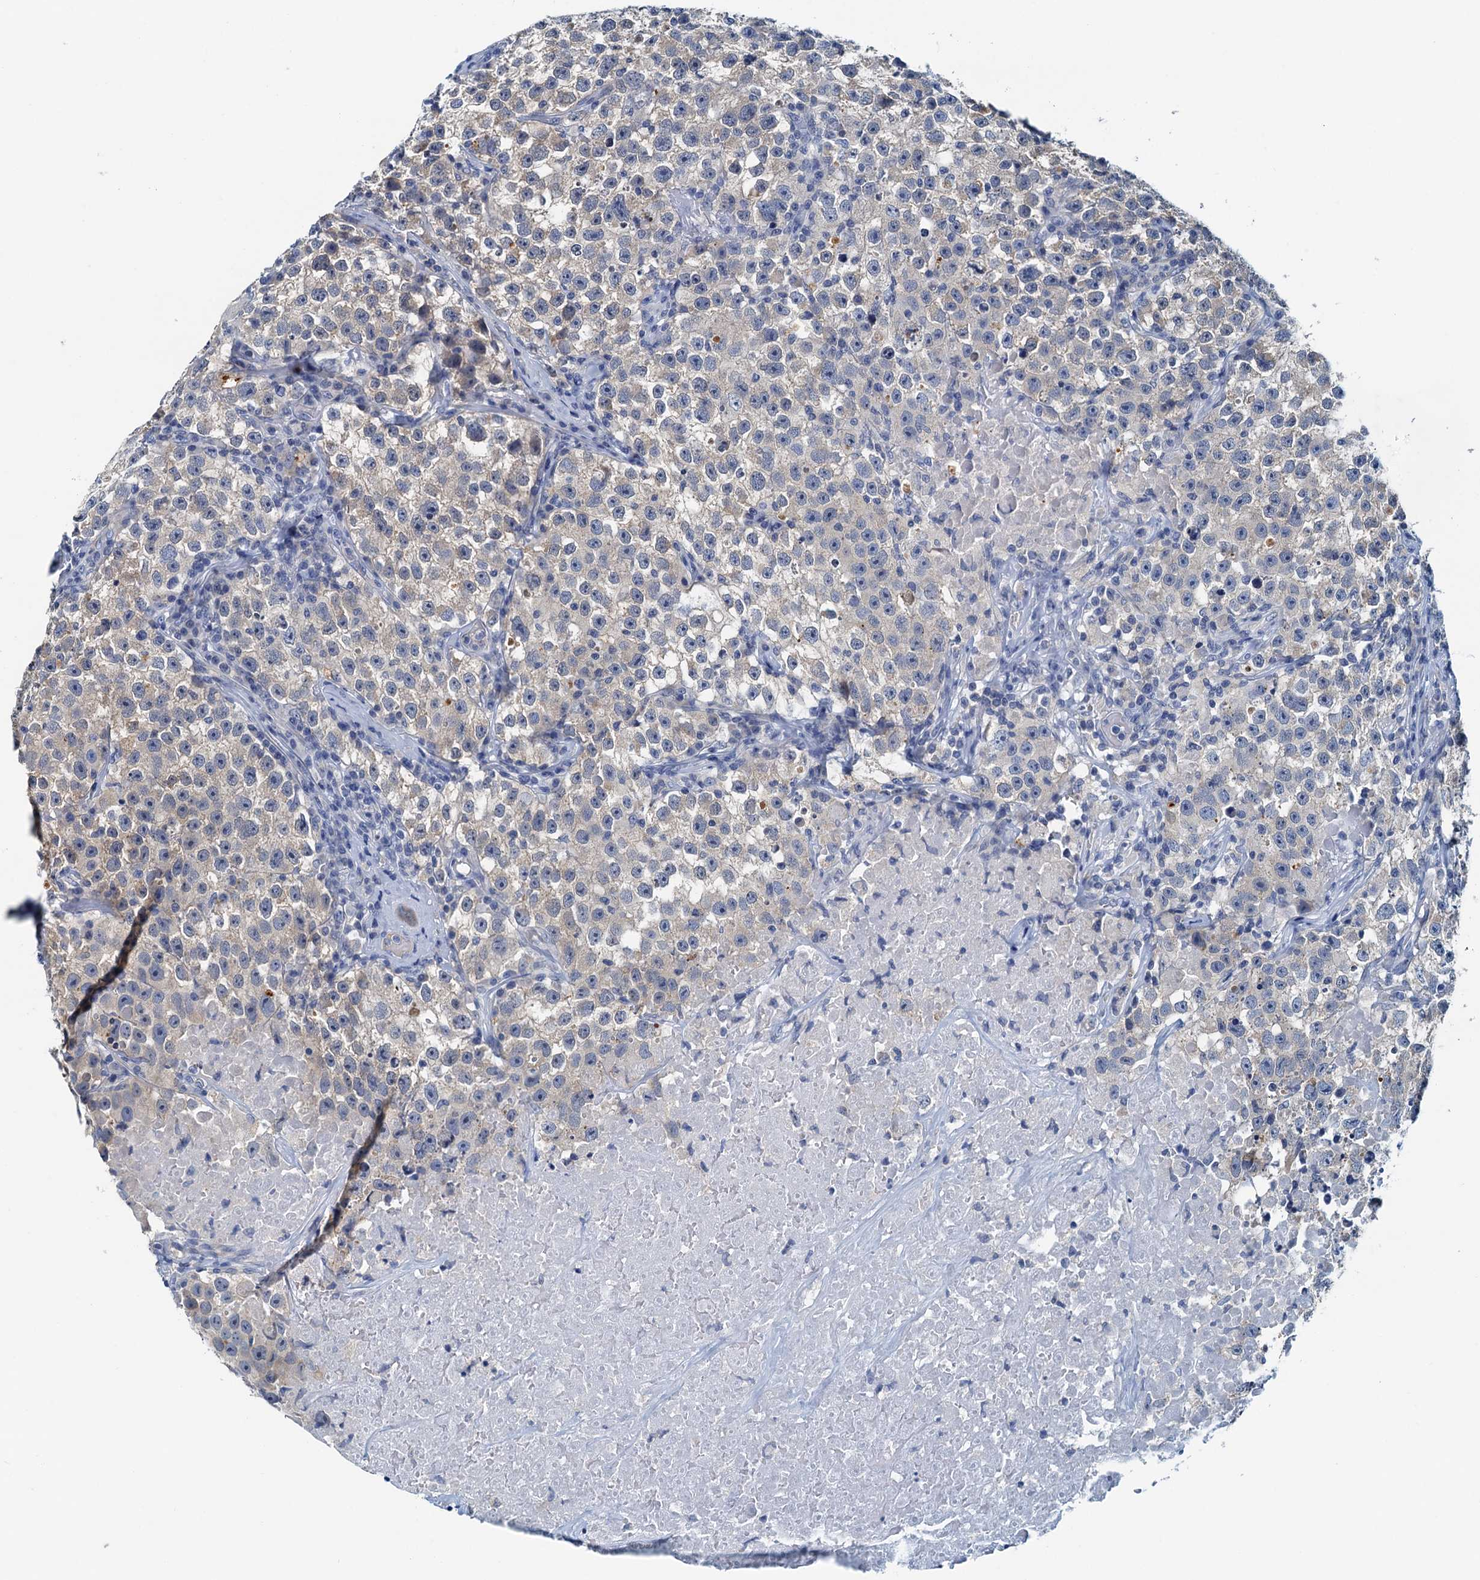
{"staining": {"intensity": "weak", "quantity": "<25%", "location": "cytoplasmic/membranous"}, "tissue": "testis cancer", "cell_type": "Tumor cells", "image_type": "cancer", "snomed": [{"axis": "morphology", "description": "Seminoma, NOS"}, {"axis": "topography", "description": "Testis"}], "caption": "Immunohistochemical staining of testis cancer (seminoma) exhibits no significant staining in tumor cells.", "gene": "DTD1", "patient": {"sex": "male", "age": 22}}